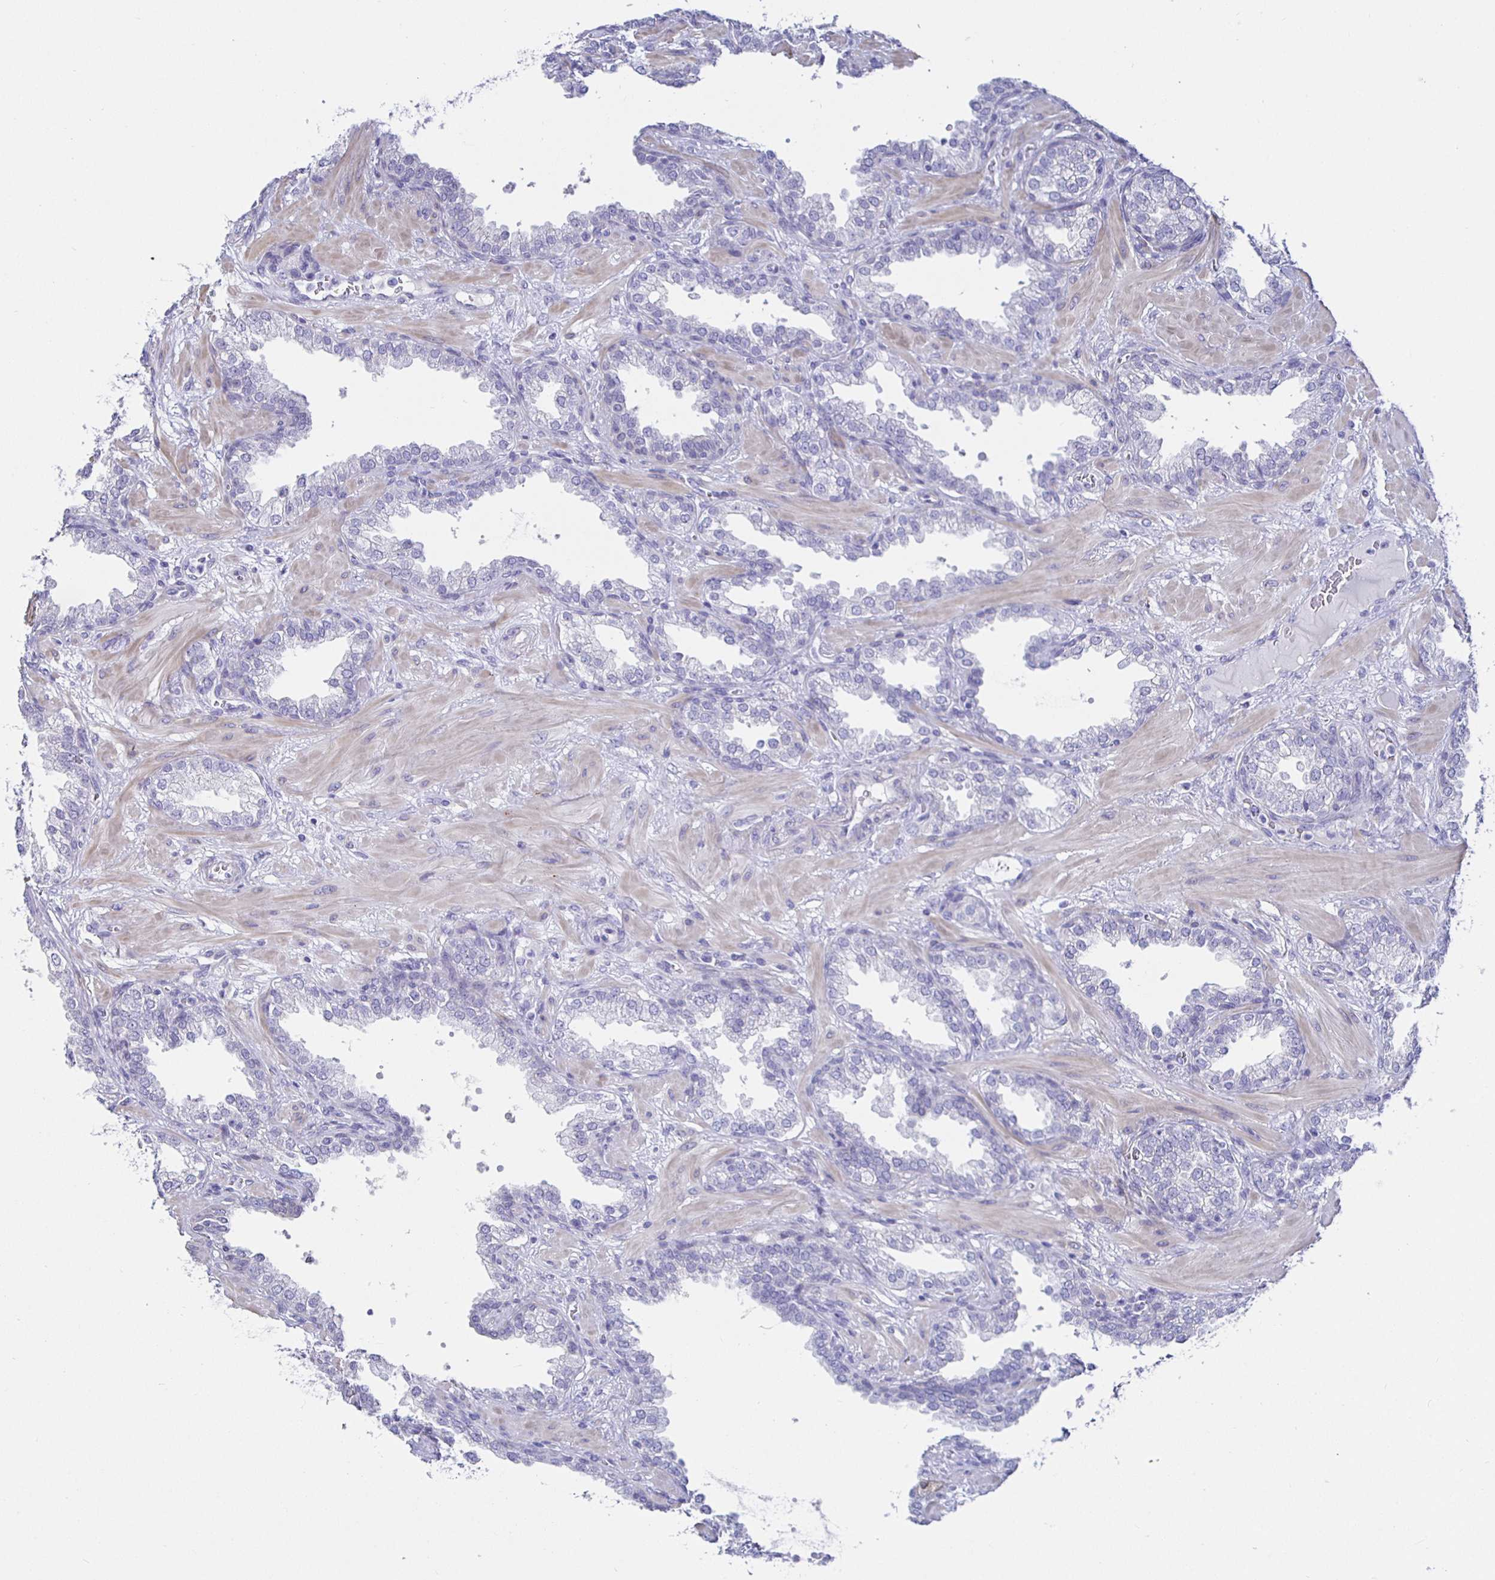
{"staining": {"intensity": "negative", "quantity": "none", "location": "none"}, "tissue": "prostate cancer", "cell_type": "Tumor cells", "image_type": "cancer", "snomed": [{"axis": "morphology", "description": "Adenocarcinoma, High grade"}, {"axis": "topography", "description": "Prostate"}], "caption": "Immunohistochemistry histopathology image of high-grade adenocarcinoma (prostate) stained for a protein (brown), which displays no staining in tumor cells.", "gene": "HSPA4L", "patient": {"sex": "male", "age": 60}}